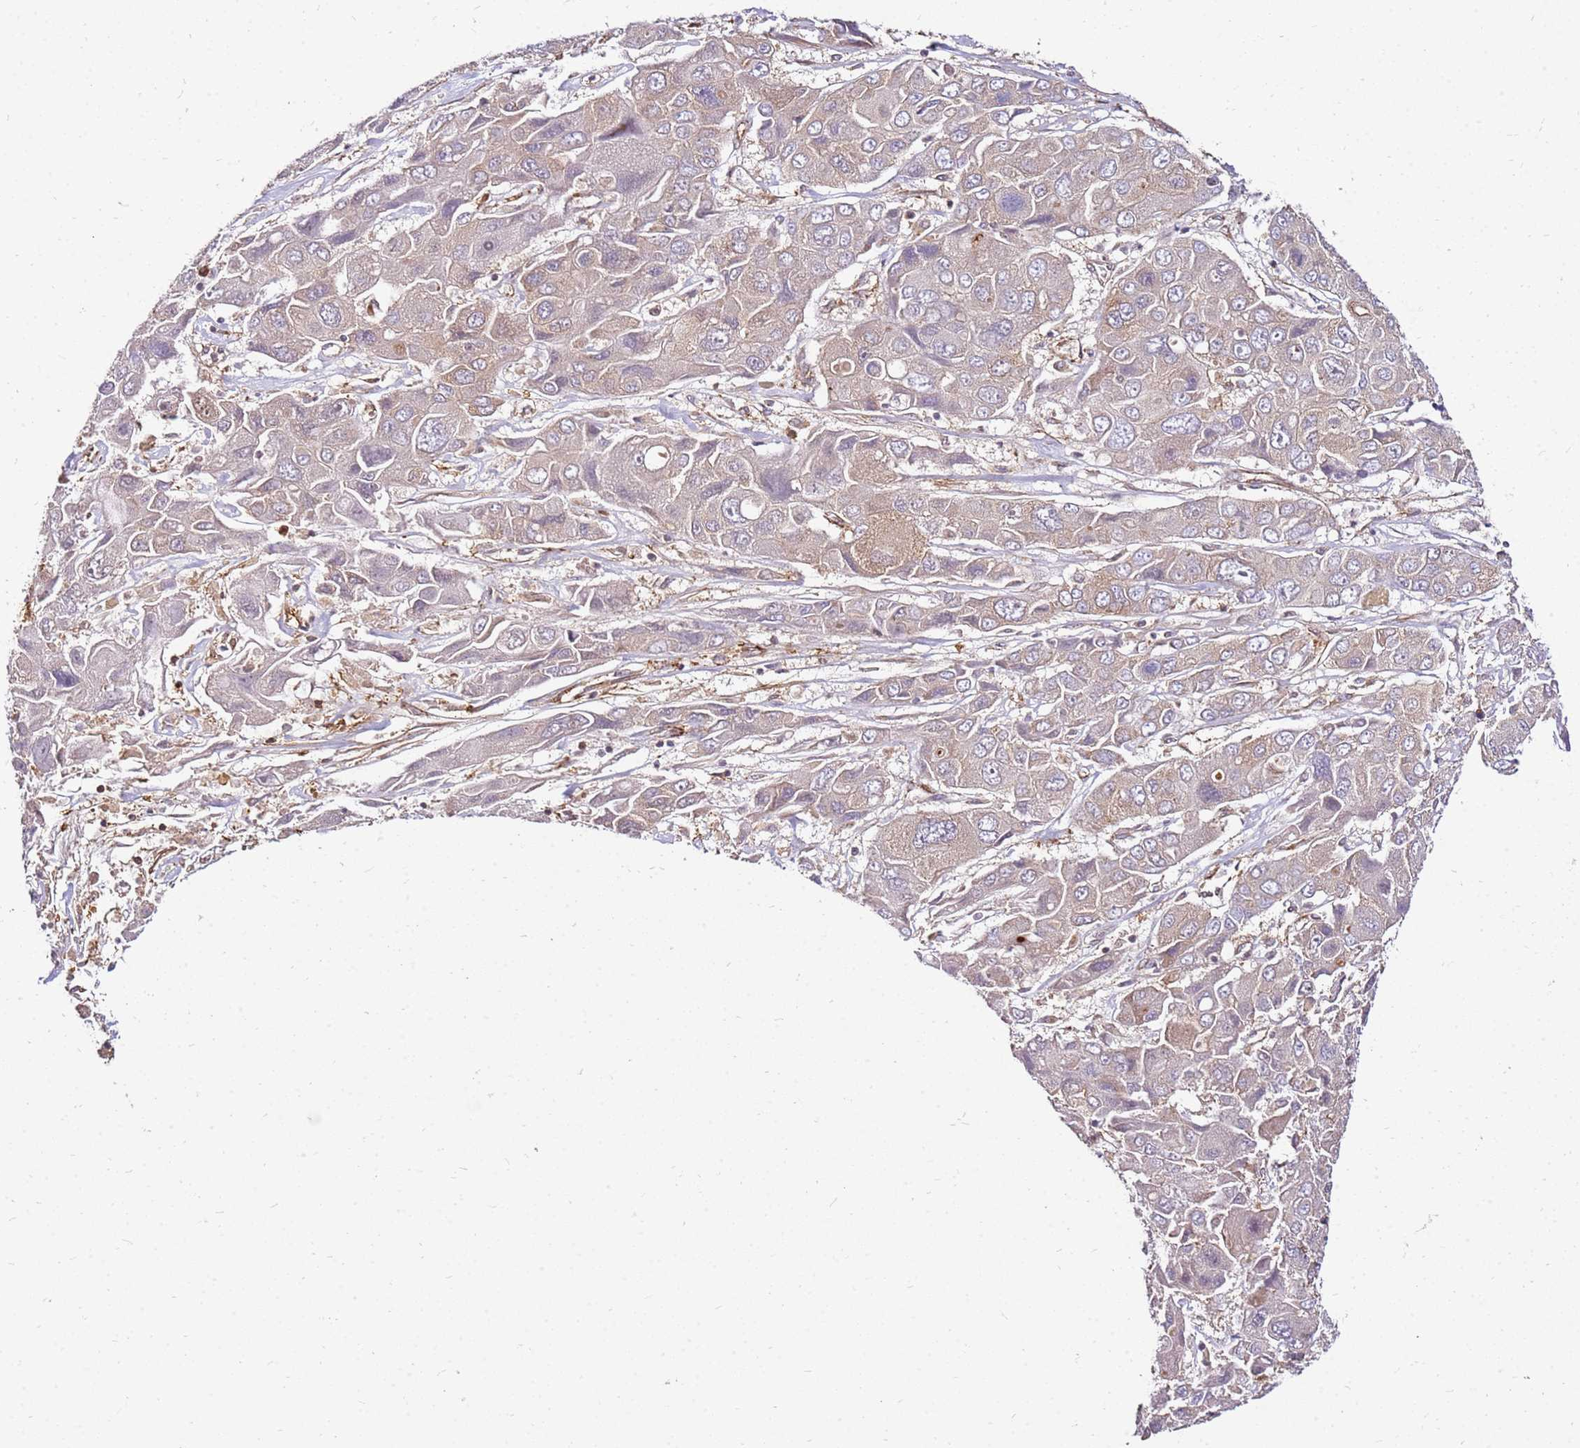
{"staining": {"intensity": "weak", "quantity": "<25%", "location": "cytoplasmic/membranous"}, "tissue": "liver cancer", "cell_type": "Tumor cells", "image_type": "cancer", "snomed": [{"axis": "morphology", "description": "Cholangiocarcinoma"}, {"axis": "topography", "description": "Liver"}], "caption": "A histopathology image of liver cholangiocarcinoma stained for a protein displays no brown staining in tumor cells.", "gene": "PIH1D1", "patient": {"sex": "male", "age": 67}}